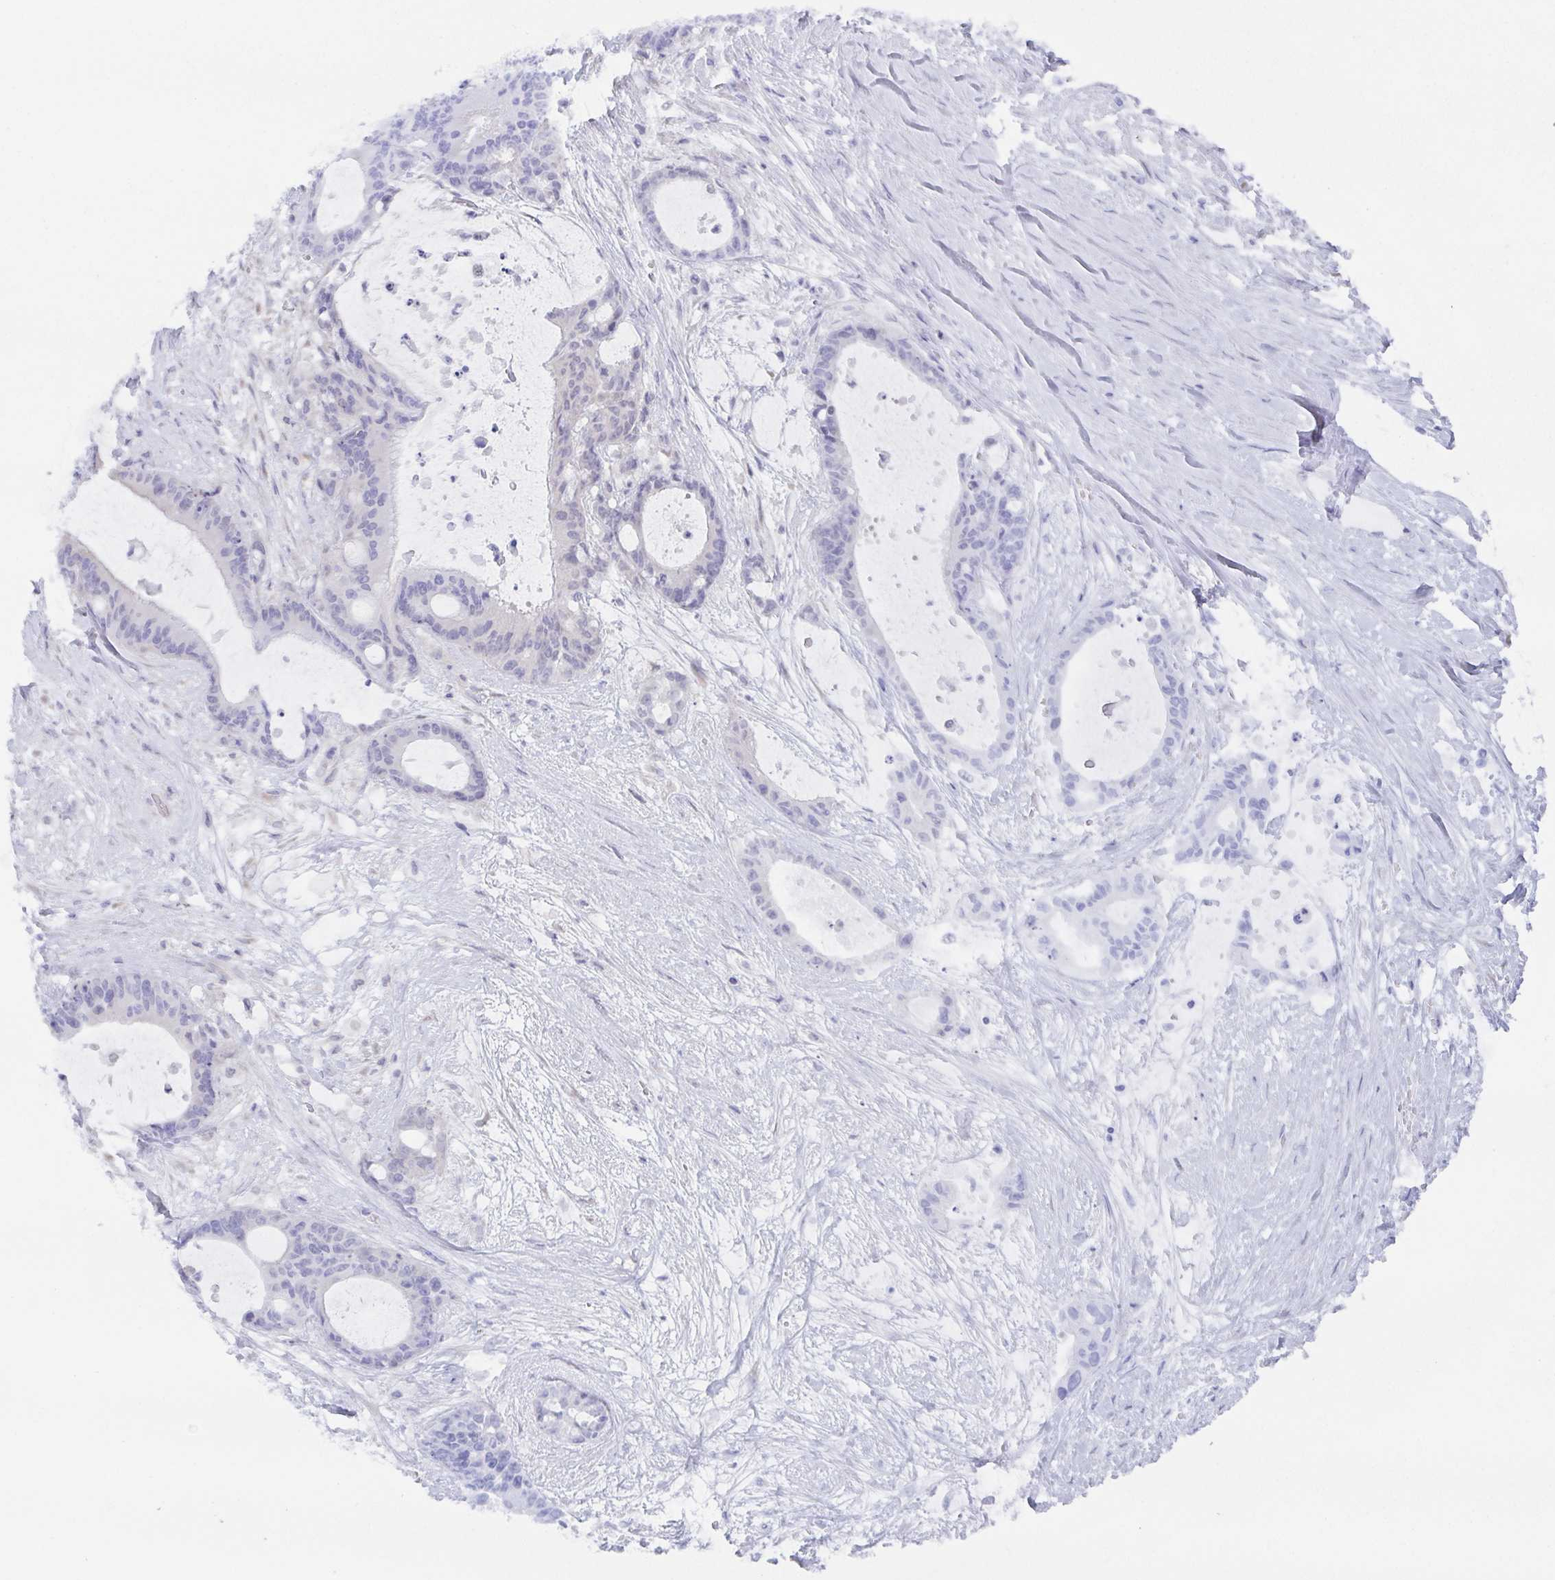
{"staining": {"intensity": "negative", "quantity": "none", "location": "none"}, "tissue": "liver cancer", "cell_type": "Tumor cells", "image_type": "cancer", "snomed": [{"axis": "morphology", "description": "Normal tissue, NOS"}, {"axis": "morphology", "description": "Cholangiocarcinoma"}, {"axis": "topography", "description": "Liver"}, {"axis": "topography", "description": "Peripheral nerve tissue"}], "caption": "Immunohistochemistry of liver cholangiocarcinoma demonstrates no staining in tumor cells.", "gene": "POU2F3", "patient": {"sex": "female", "age": 73}}